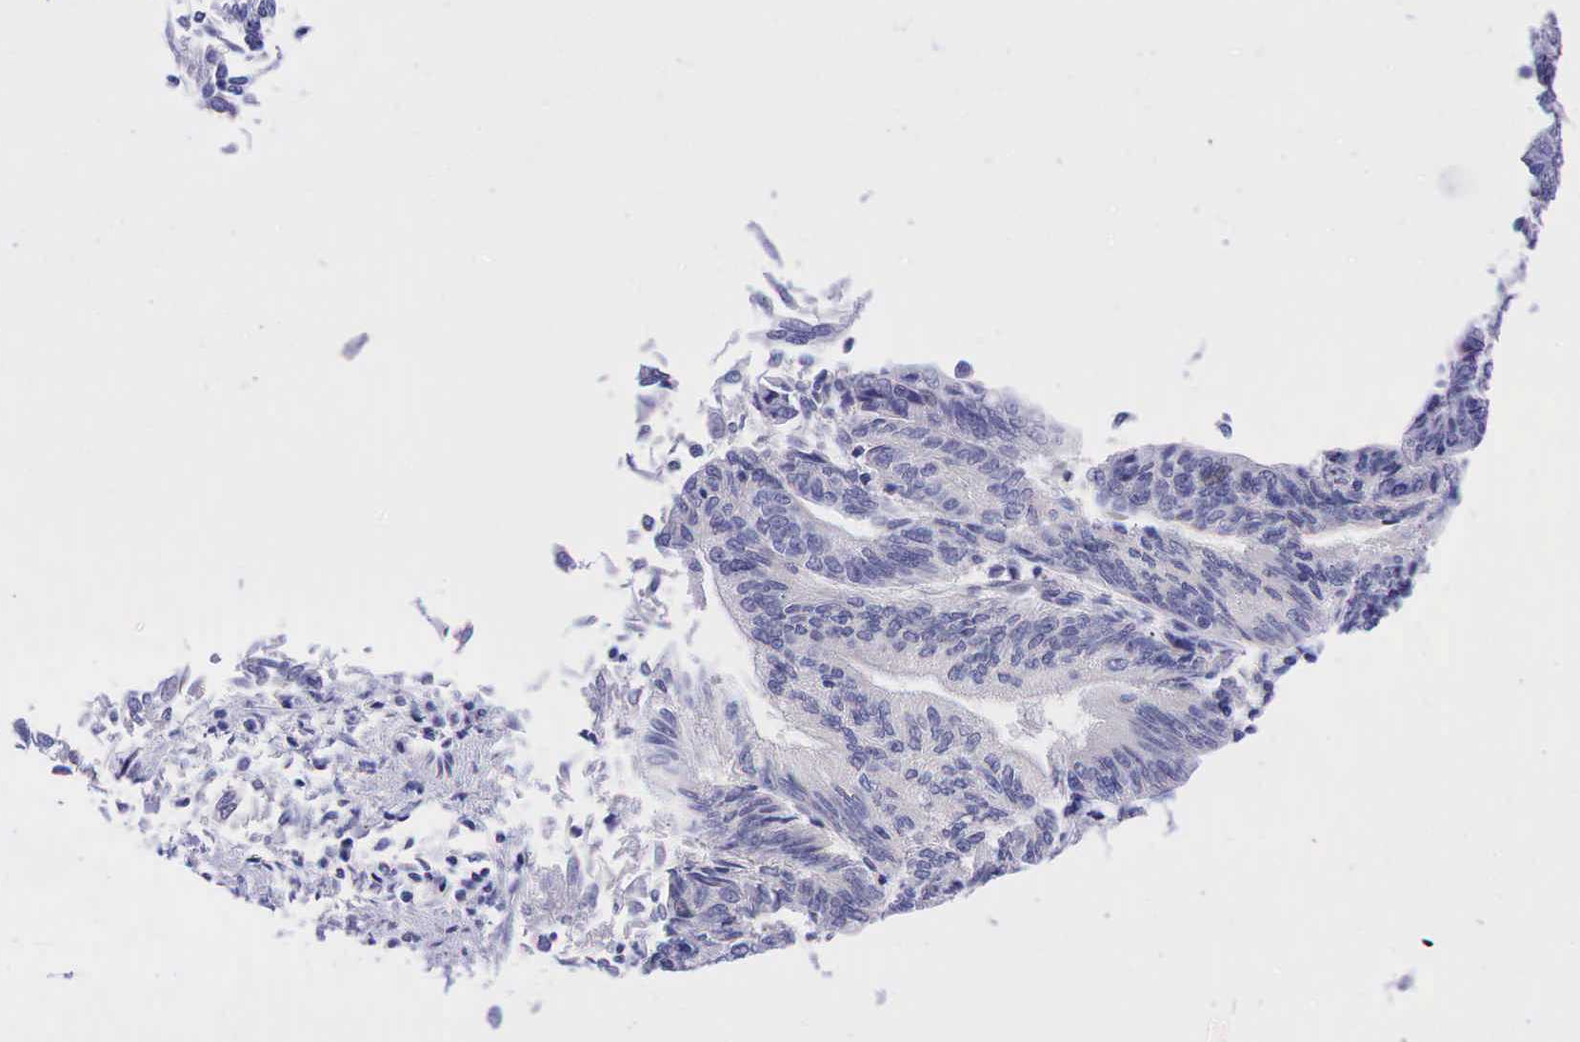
{"staining": {"intensity": "weak", "quantity": "<25%", "location": "cytoplasmic/membranous"}, "tissue": "endometrial cancer", "cell_type": "Tumor cells", "image_type": "cancer", "snomed": [{"axis": "morphology", "description": "Adenocarcinoma, NOS"}, {"axis": "topography", "description": "Endometrium"}], "caption": "IHC micrograph of endometrial cancer stained for a protein (brown), which displays no staining in tumor cells. (DAB (3,3'-diaminobenzidine) IHC visualized using brightfield microscopy, high magnification).", "gene": "AR", "patient": {"sex": "female", "age": 55}}